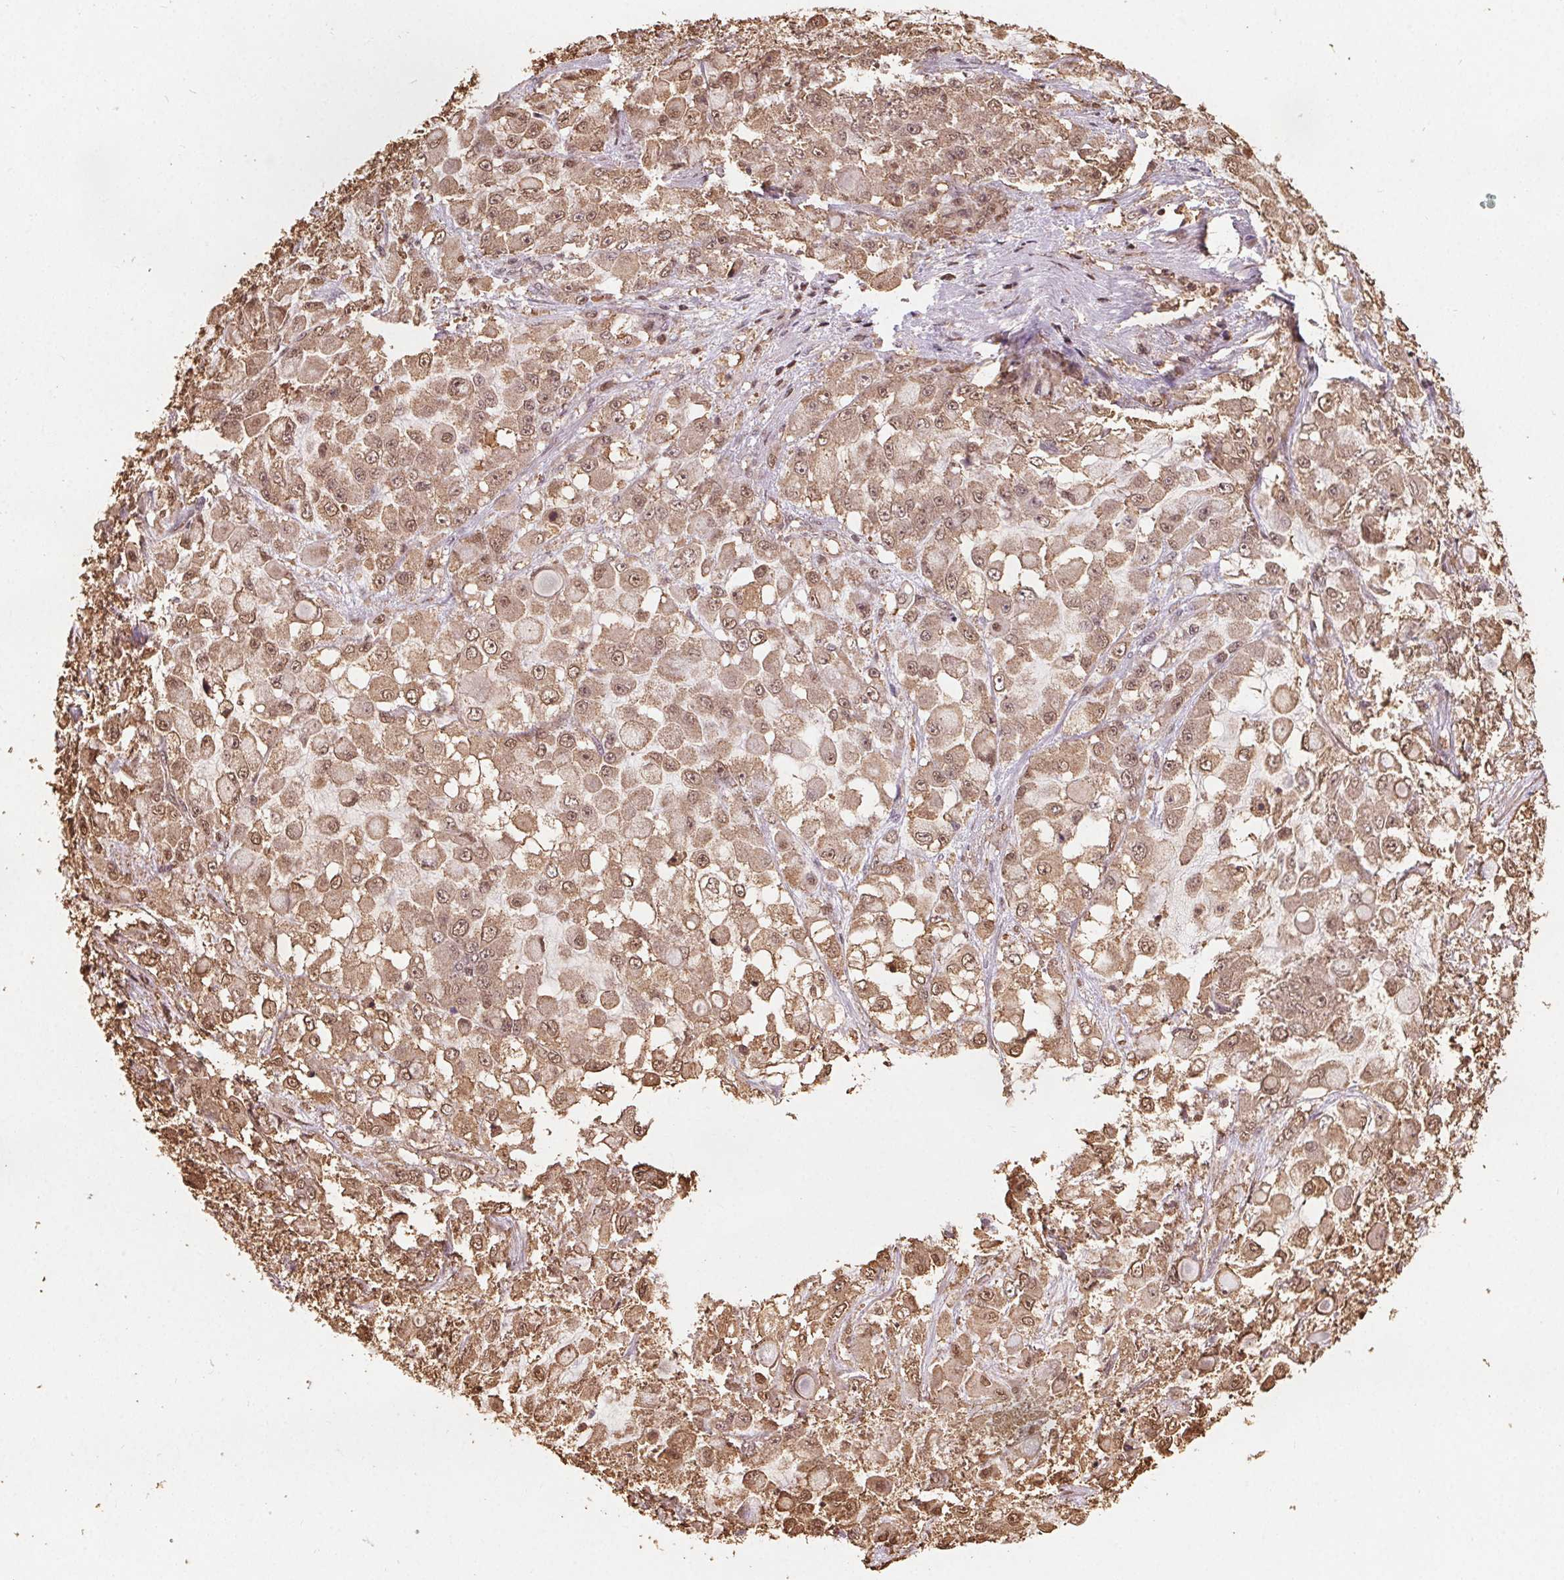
{"staining": {"intensity": "moderate", "quantity": ">75%", "location": "cytoplasmic/membranous,nuclear"}, "tissue": "stomach cancer", "cell_type": "Tumor cells", "image_type": "cancer", "snomed": [{"axis": "morphology", "description": "Adenocarcinoma, NOS"}, {"axis": "topography", "description": "Stomach"}], "caption": "Immunohistochemistry (IHC) (DAB (3,3'-diaminobenzidine)) staining of human stomach cancer reveals moderate cytoplasmic/membranous and nuclear protein expression in approximately >75% of tumor cells. The staining was performed using DAB (3,3'-diaminobenzidine) to visualize the protein expression in brown, while the nuclei were stained in blue with hematoxylin (Magnification: 20x).", "gene": "ENO1", "patient": {"sex": "female", "age": 76}}